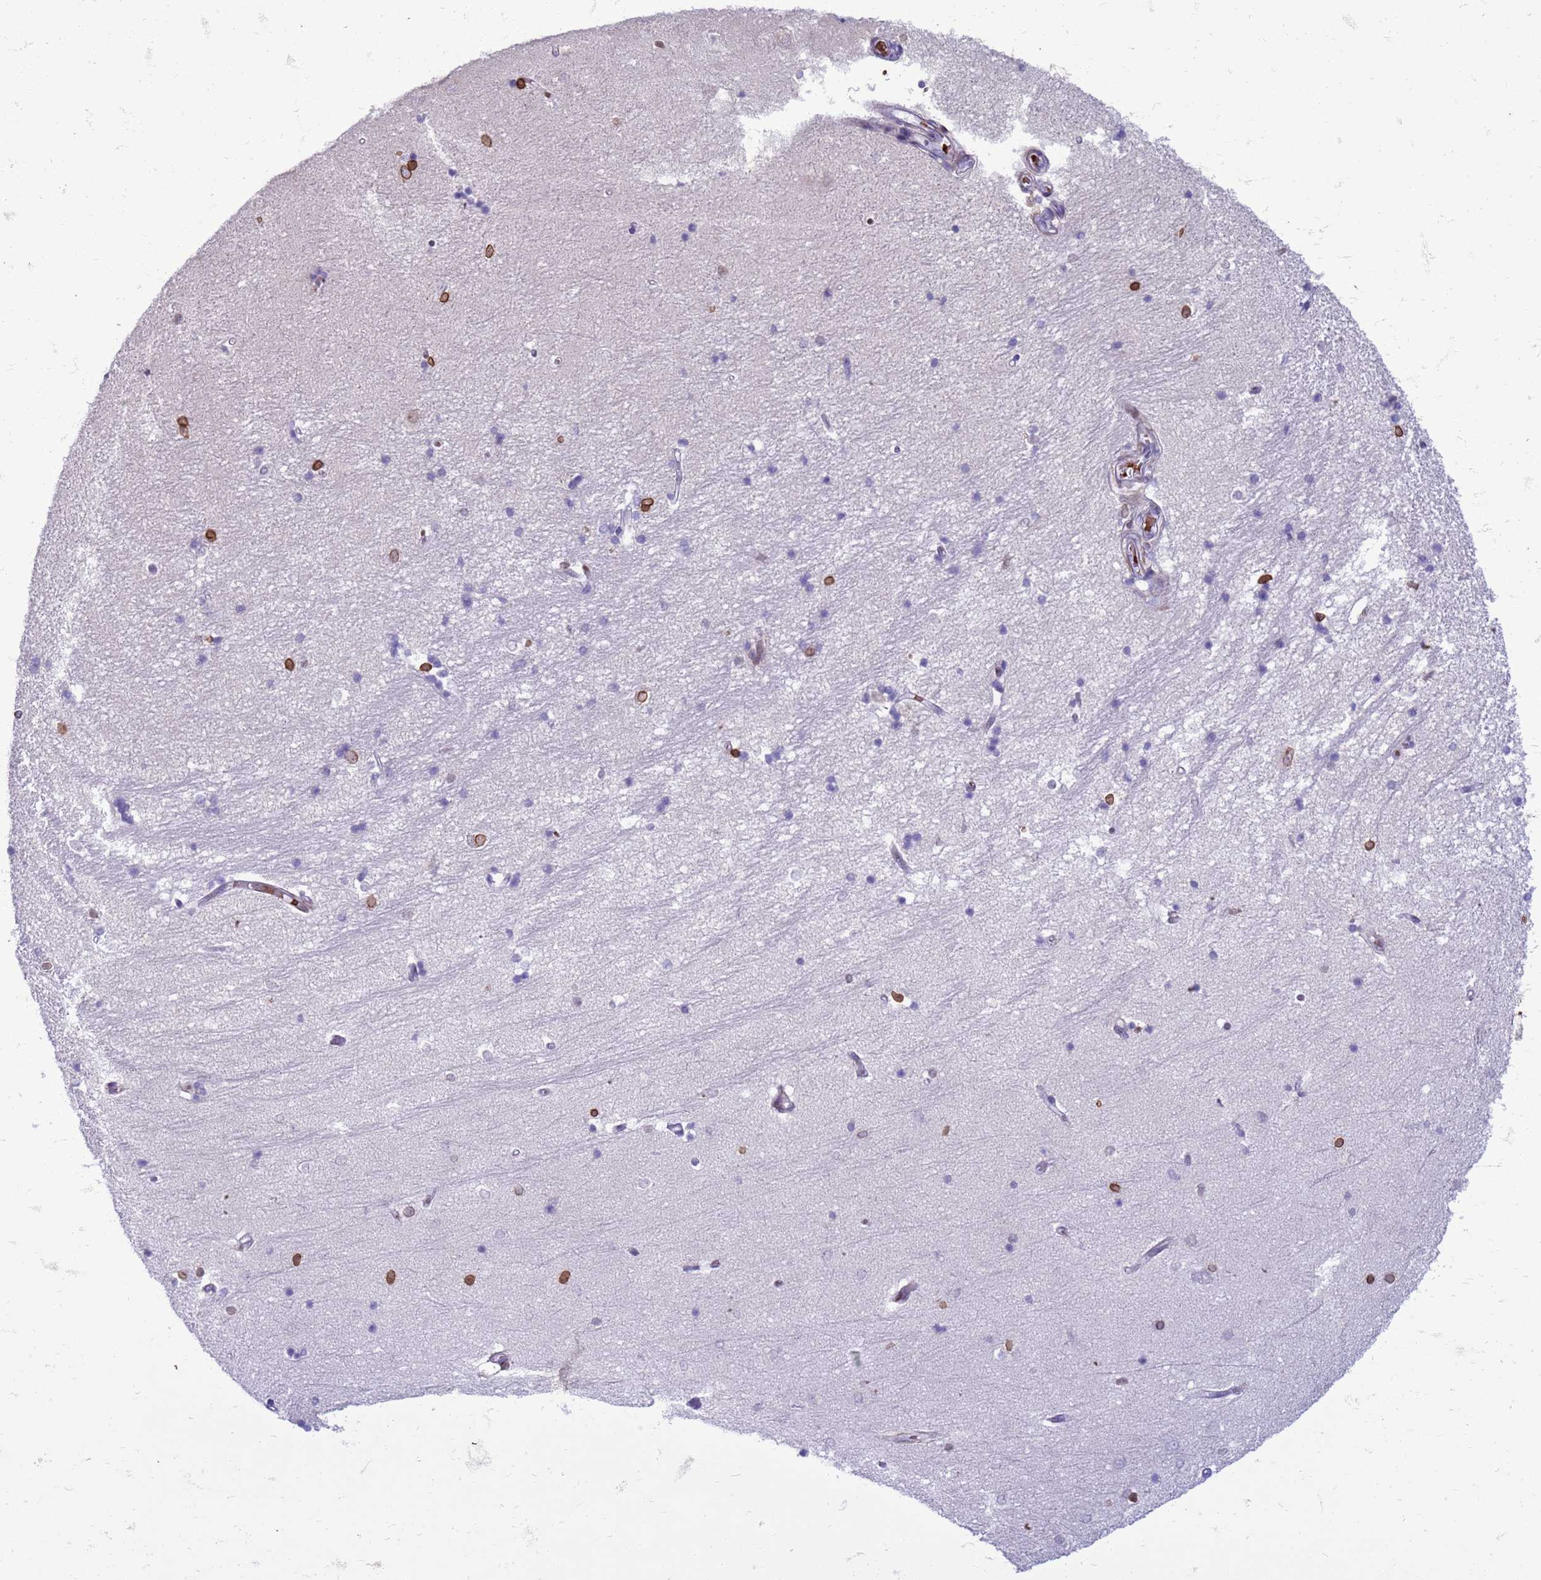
{"staining": {"intensity": "strong", "quantity": "<25%", "location": "nuclear"}, "tissue": "hippocampus", "cell_type": "Glial cells", "image_type": "normal", "snomed": [{"axis": "morphology", "description": "Normal tissue, NOS"}, {"axis": "topography", "description": "Hippocampus"}], "caption": "Hippocampus was stained to show a protein in brown. There is medium levels of strong nuclear expression in approximately <25% of glial cells. (Brightfield microscopy of DAB IHC at high magnification).", "gene": "METTL25B", "patient": {"sex": "male", "age": 45}}